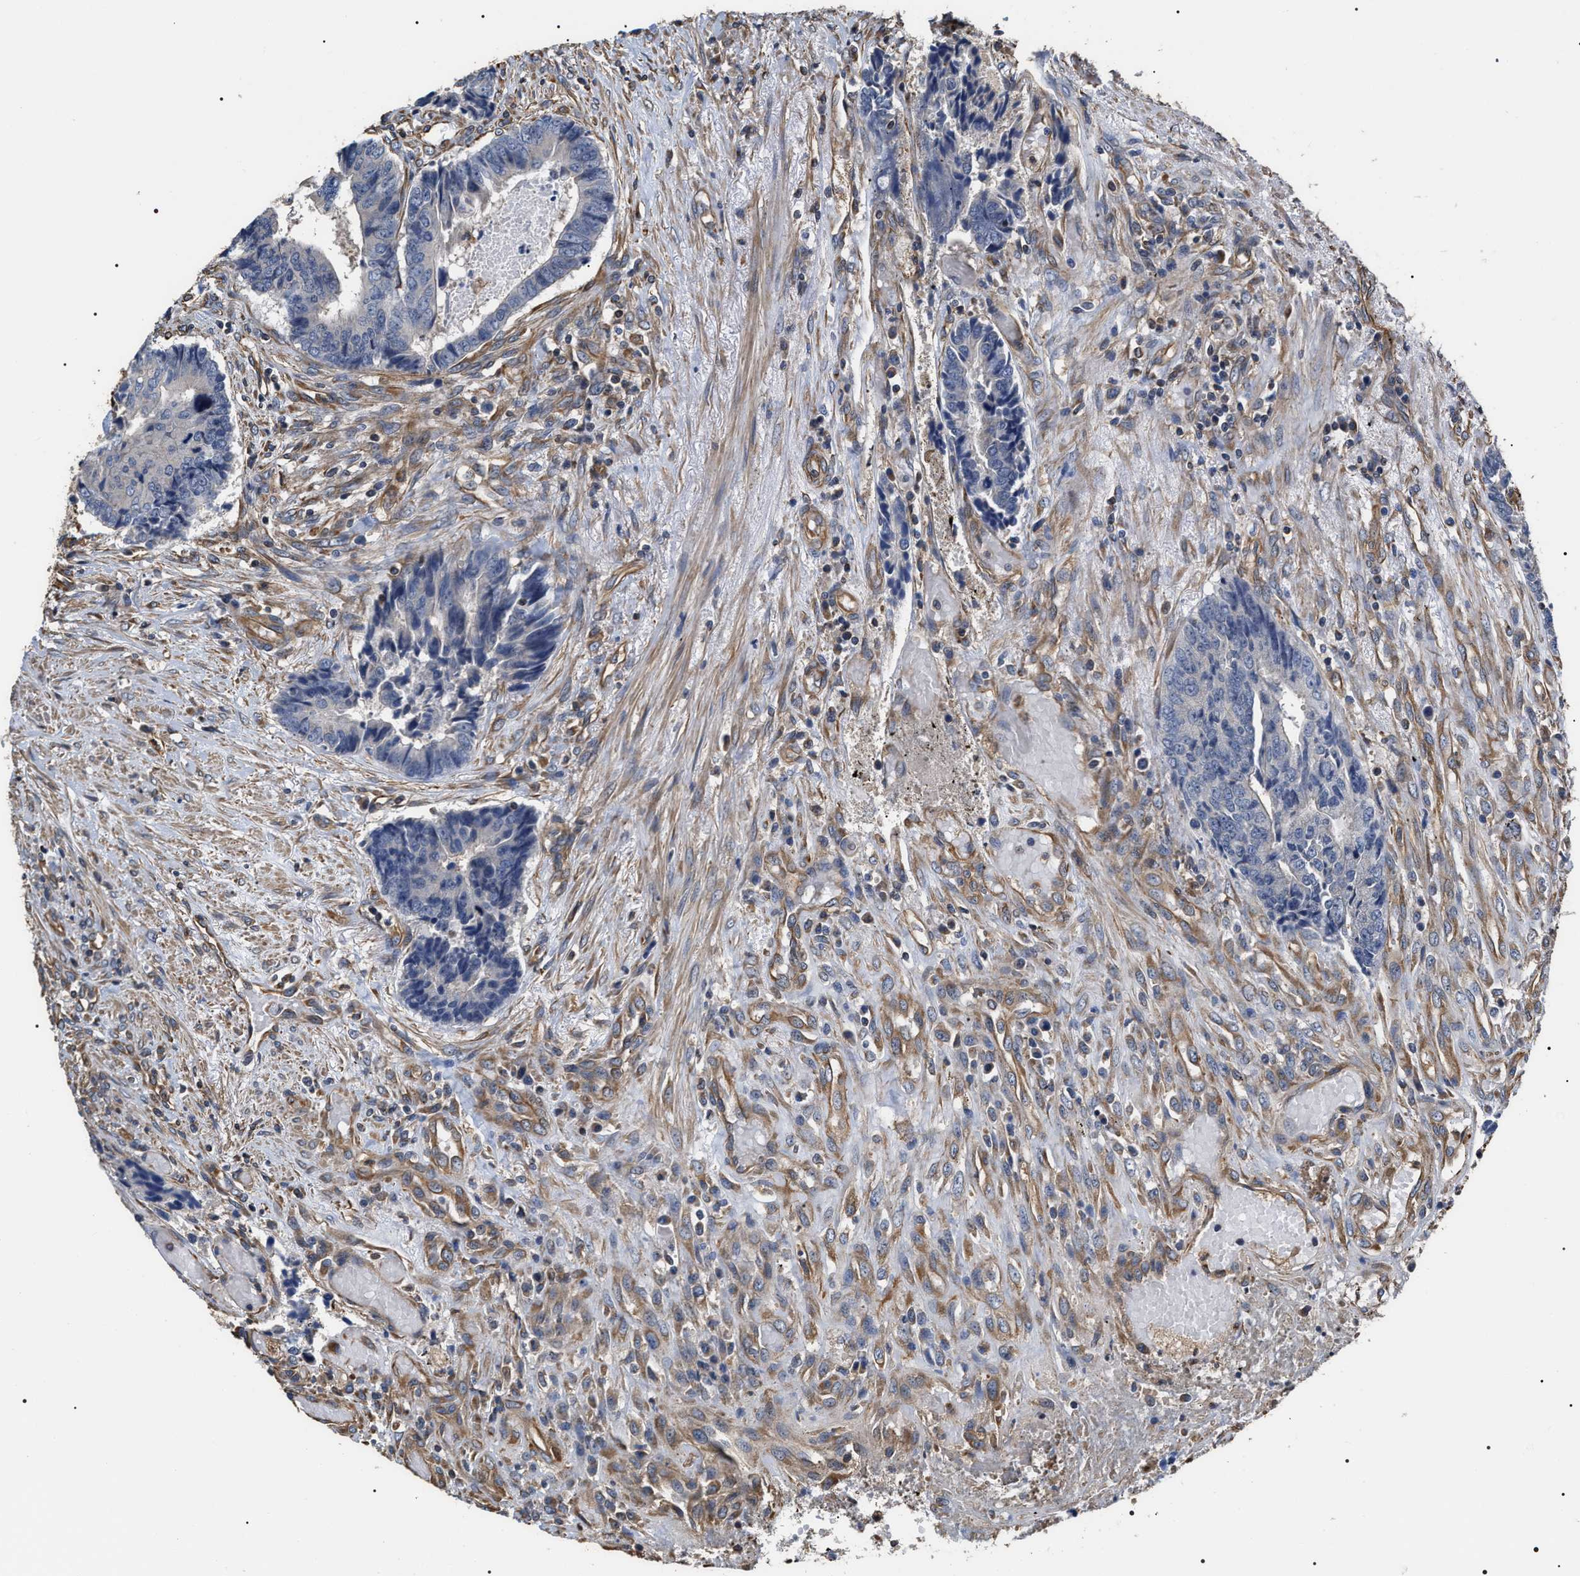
{"staining": {"intensity": "negative", "quantity": "none", "location": "none"}, "tissue": "colorectal cancer", "cell_type": "Tumor cells", "image_type": "cancer", "snomed": [{"axis": "morphology", "description": "Adenocarcinoma, NOS"}, {"axis": "topography", "description": "Rectum"}], "caption": "An immunohistochemistry (IHC) photomicrograph of colorectal cancer (adenocarcinoma) is shown. There is no staining in tumor cells of colorectal cancer (adenocarcinoma).", "gene": "TSPAN33", "patient": {"sex": "male", "age": 84}}